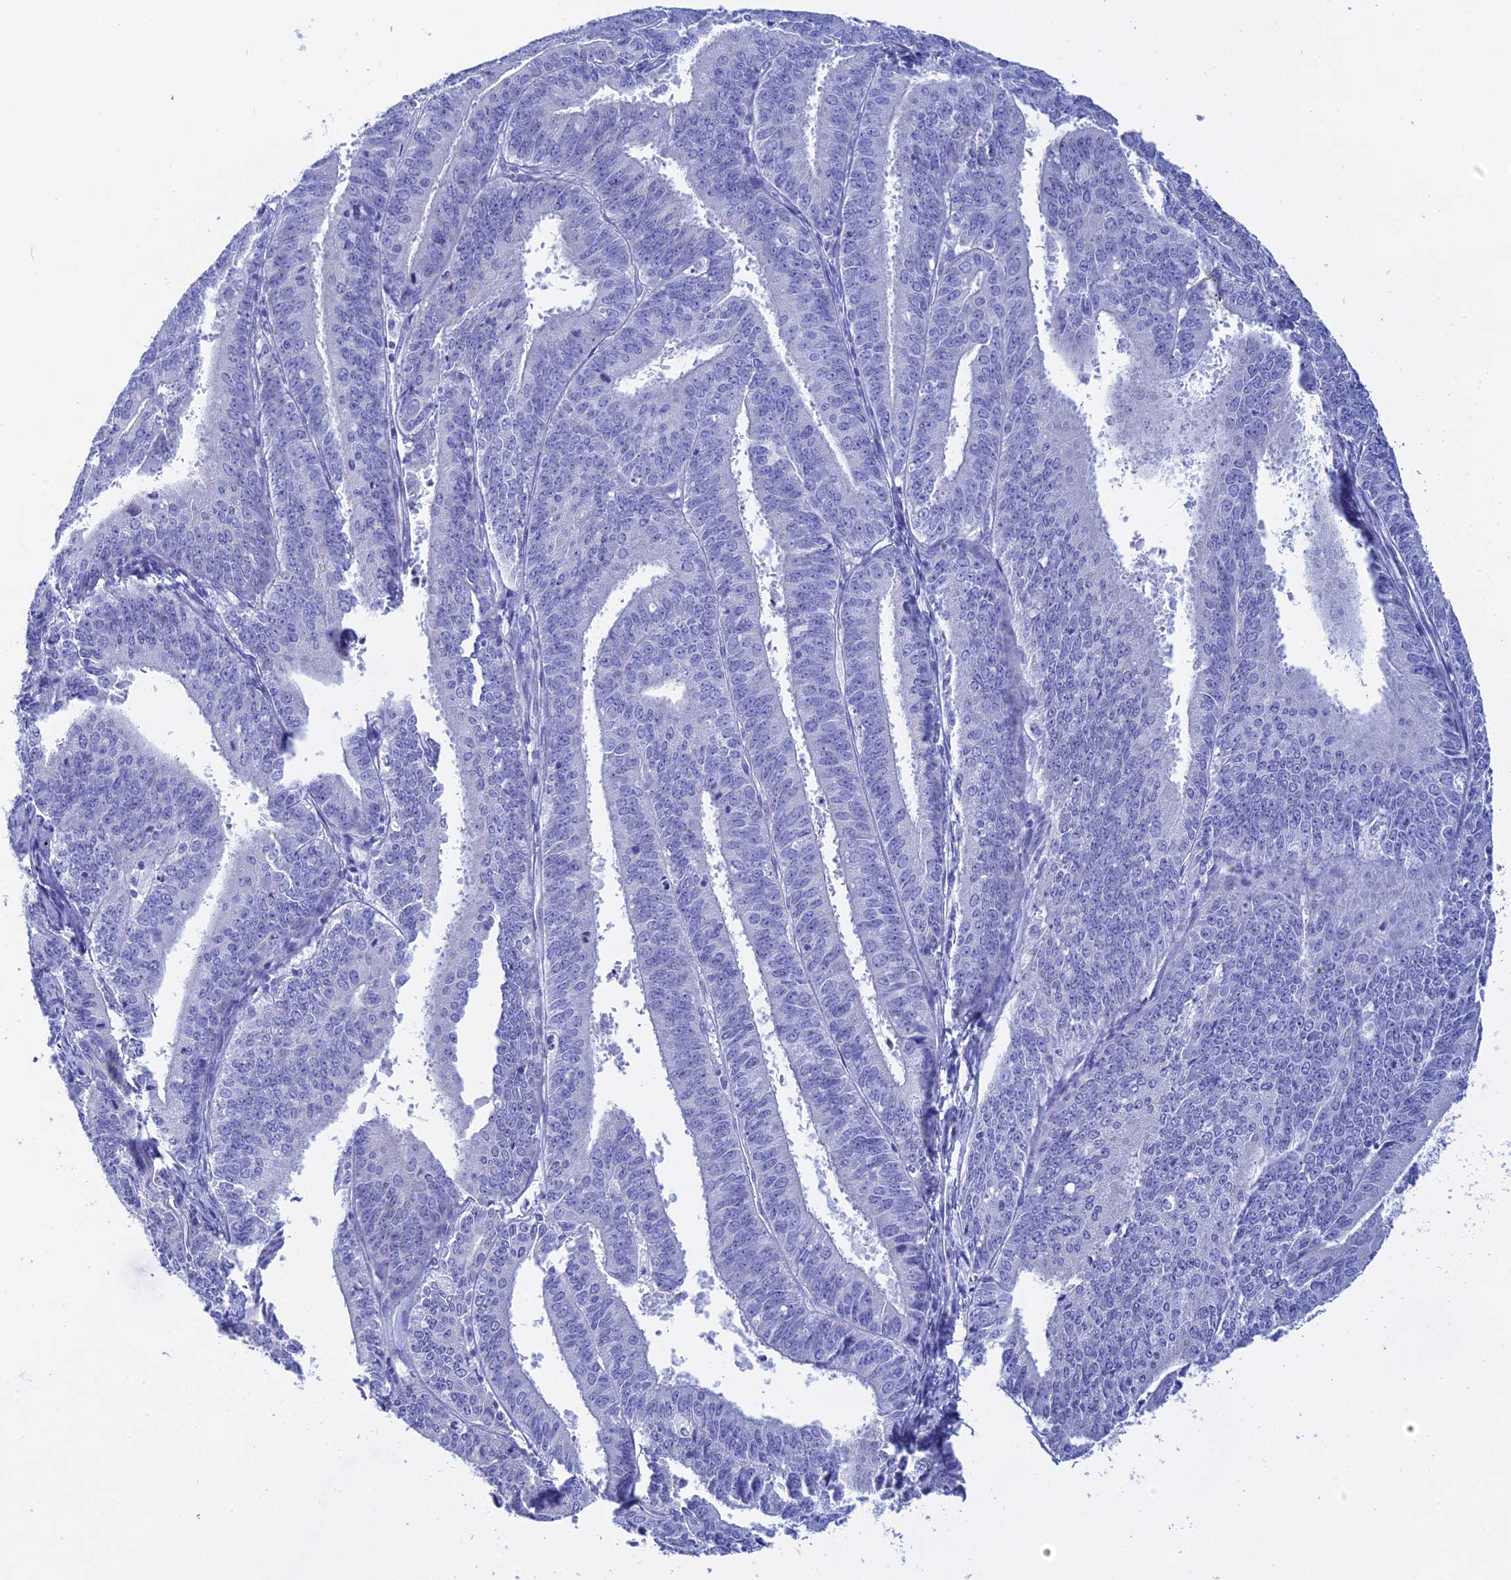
{"staining": {"intensity": "negative", "quantity": "none", "location": "none"}, "tissue": "endometrial cancer", "cell_type": "Tumor cells", "image_type": "cancer", "snomed": [{"axis": "morphology", "description": "Adenocarcinoma, NOS"}, {"axis": "topography", "description": "Endometrium"}], "caption": "An immunohistochemistry (IHC) photomicrograph of endometrial cancer is shown. There is no staining in tumor cells of endometrial cancer.", "gene": "TEX101", "patient": {"sex": "female", "age": 73}}